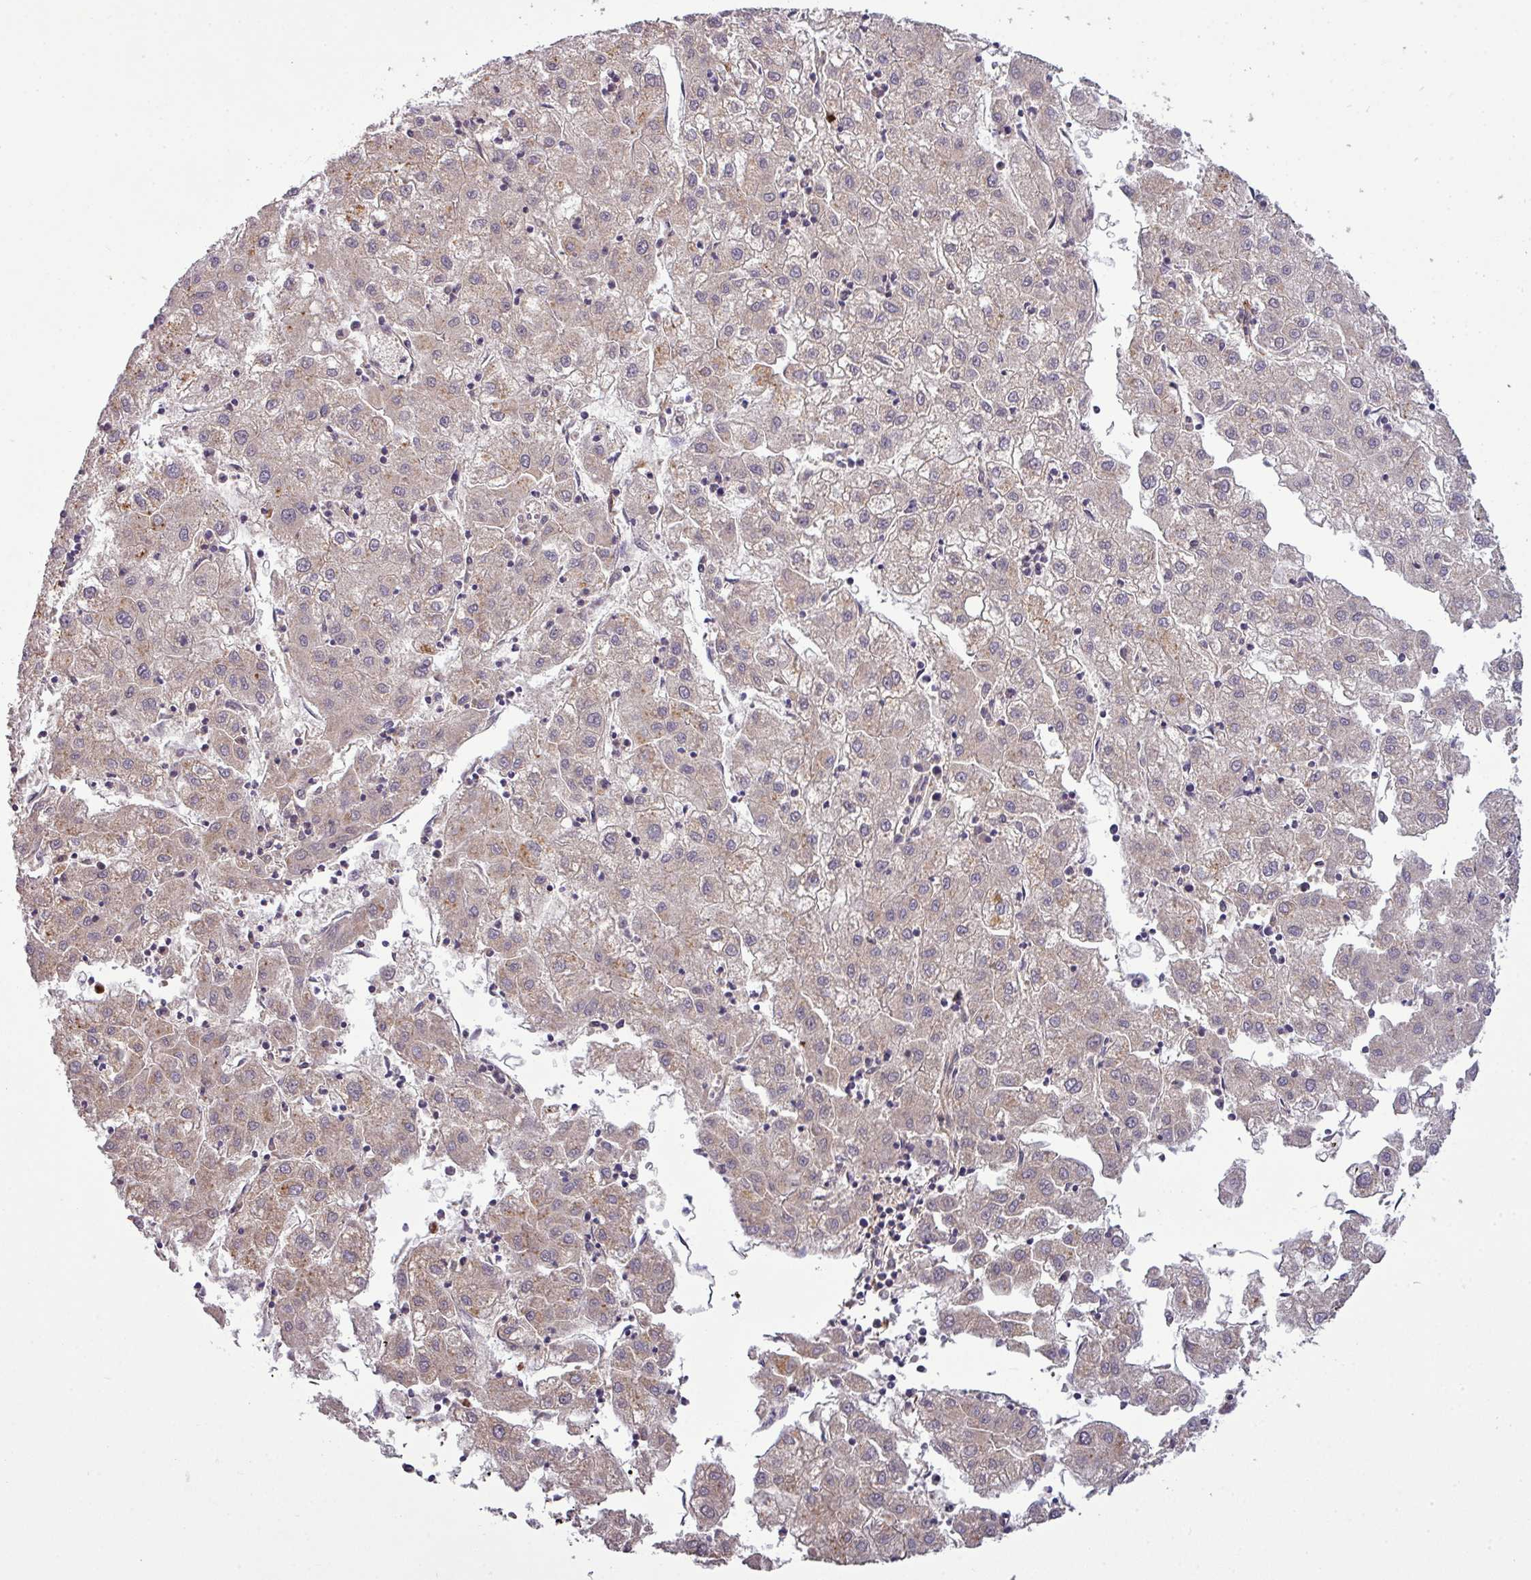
{"staining": {"intensity": "weak", "quantity": "<25%", "location": "cytoplasmic/membranous"}, "tissue": "liver cancer", "cell_type": "Tumor cells", "image_type": "cancer", "snomed": [{"axis": "morphology", "description": "Carcinoma, Hepatocellular, NOS"}, {"axis": "topography", "description": "Liver"}], "caption": "Tumor cells are negative for brown protein staining in liver cancer. The staining is performed using DAB brown chromogen with nuclei counter-stained in using hematoxylin.", "gene": "PAPLN", "patient": {"sex": "male", "age": 72}}